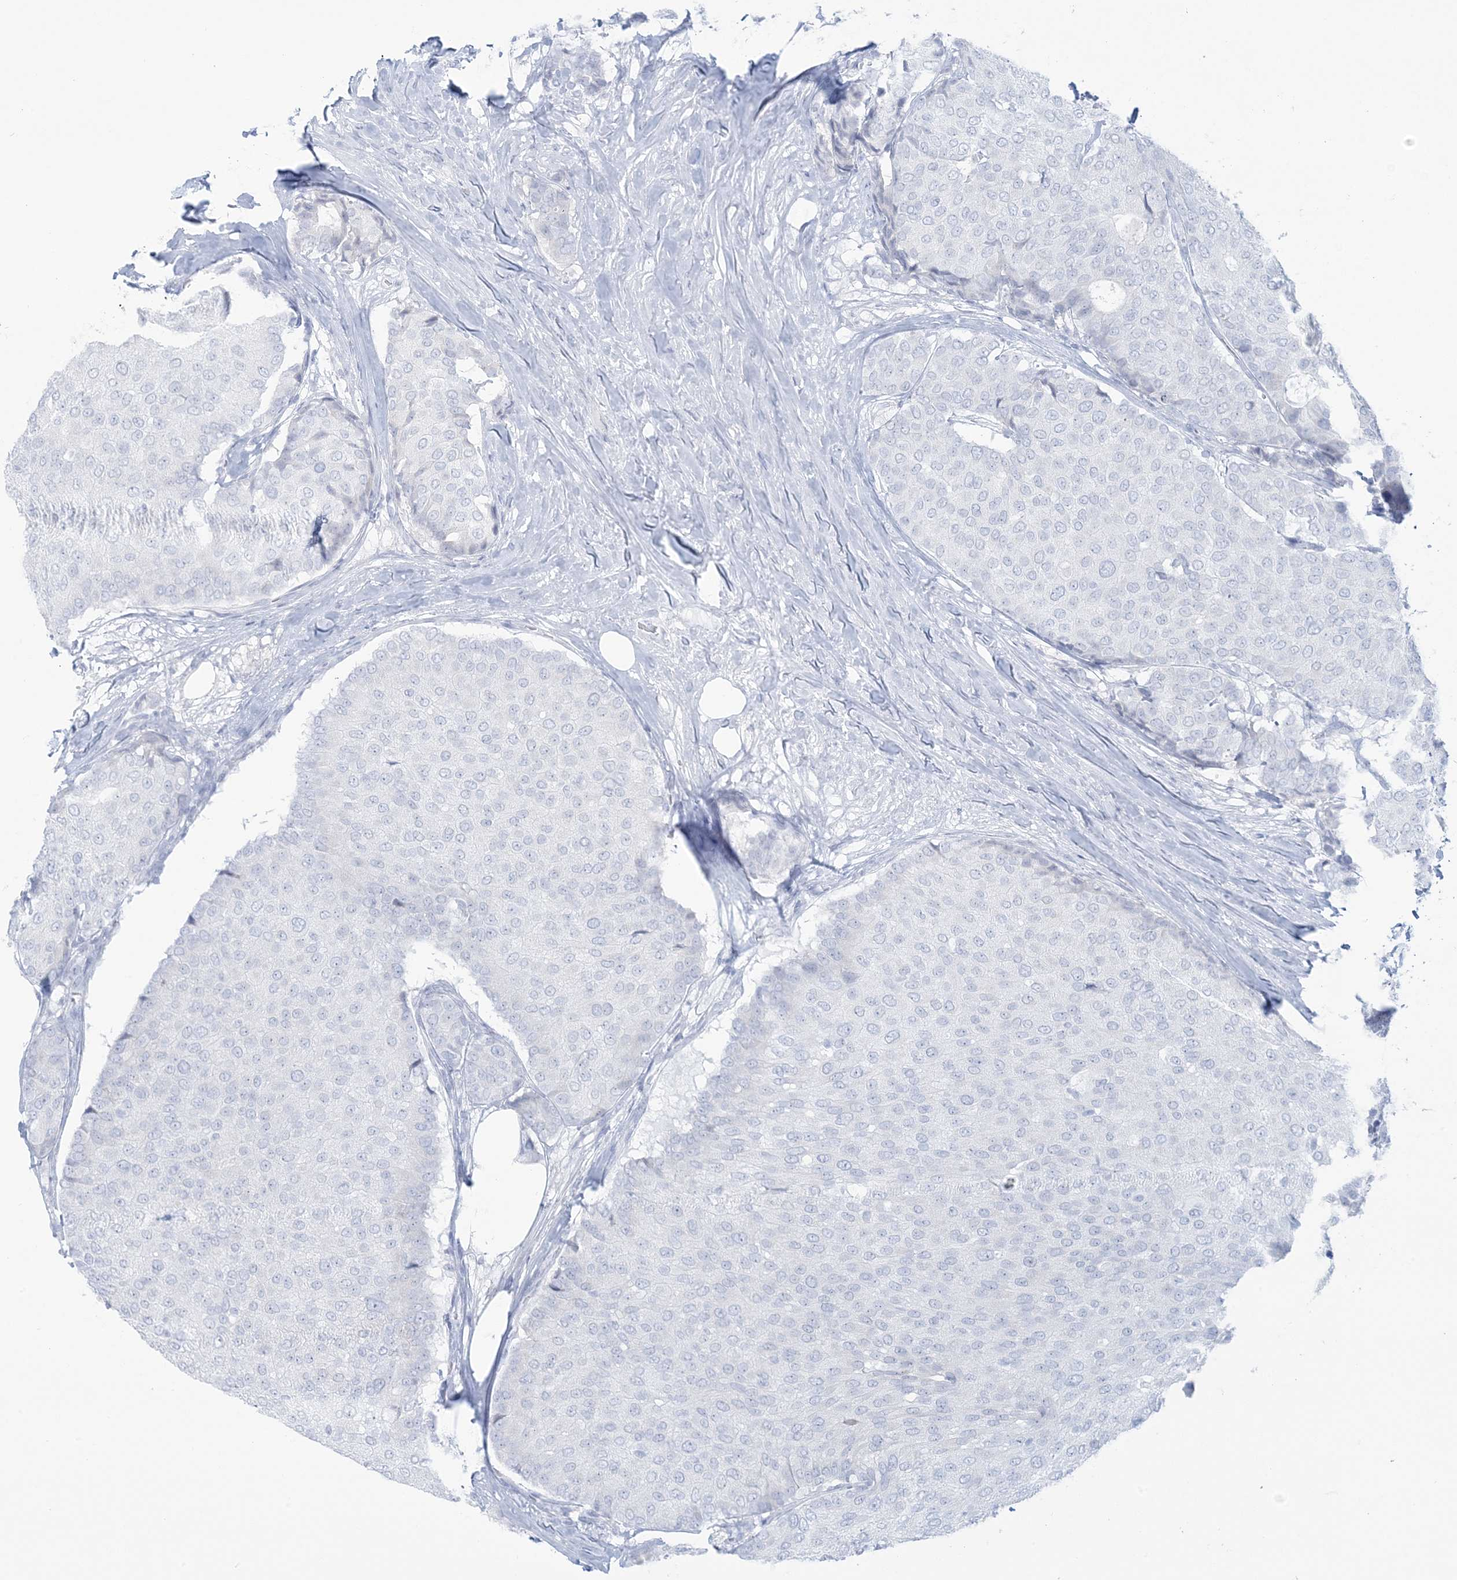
{"staining": {"intensity": "negative", "quantity": "none", "location": "none"}, "tissue": "breast cancer", "cell_type": "Tumor cells", "image_type": "cancer", "snomed": [{"axis": "morphology", "description": "Duct carcinoma"}, {"axis": "topography", "description": "Breast"}], "caption": "Immunohistochemical staining of human infiltrating ductal carcinoma (breast) shows no significant positivity in tumor cells.", "gene": "AGXT", "patient": {"sex": "female", "age": 75}}